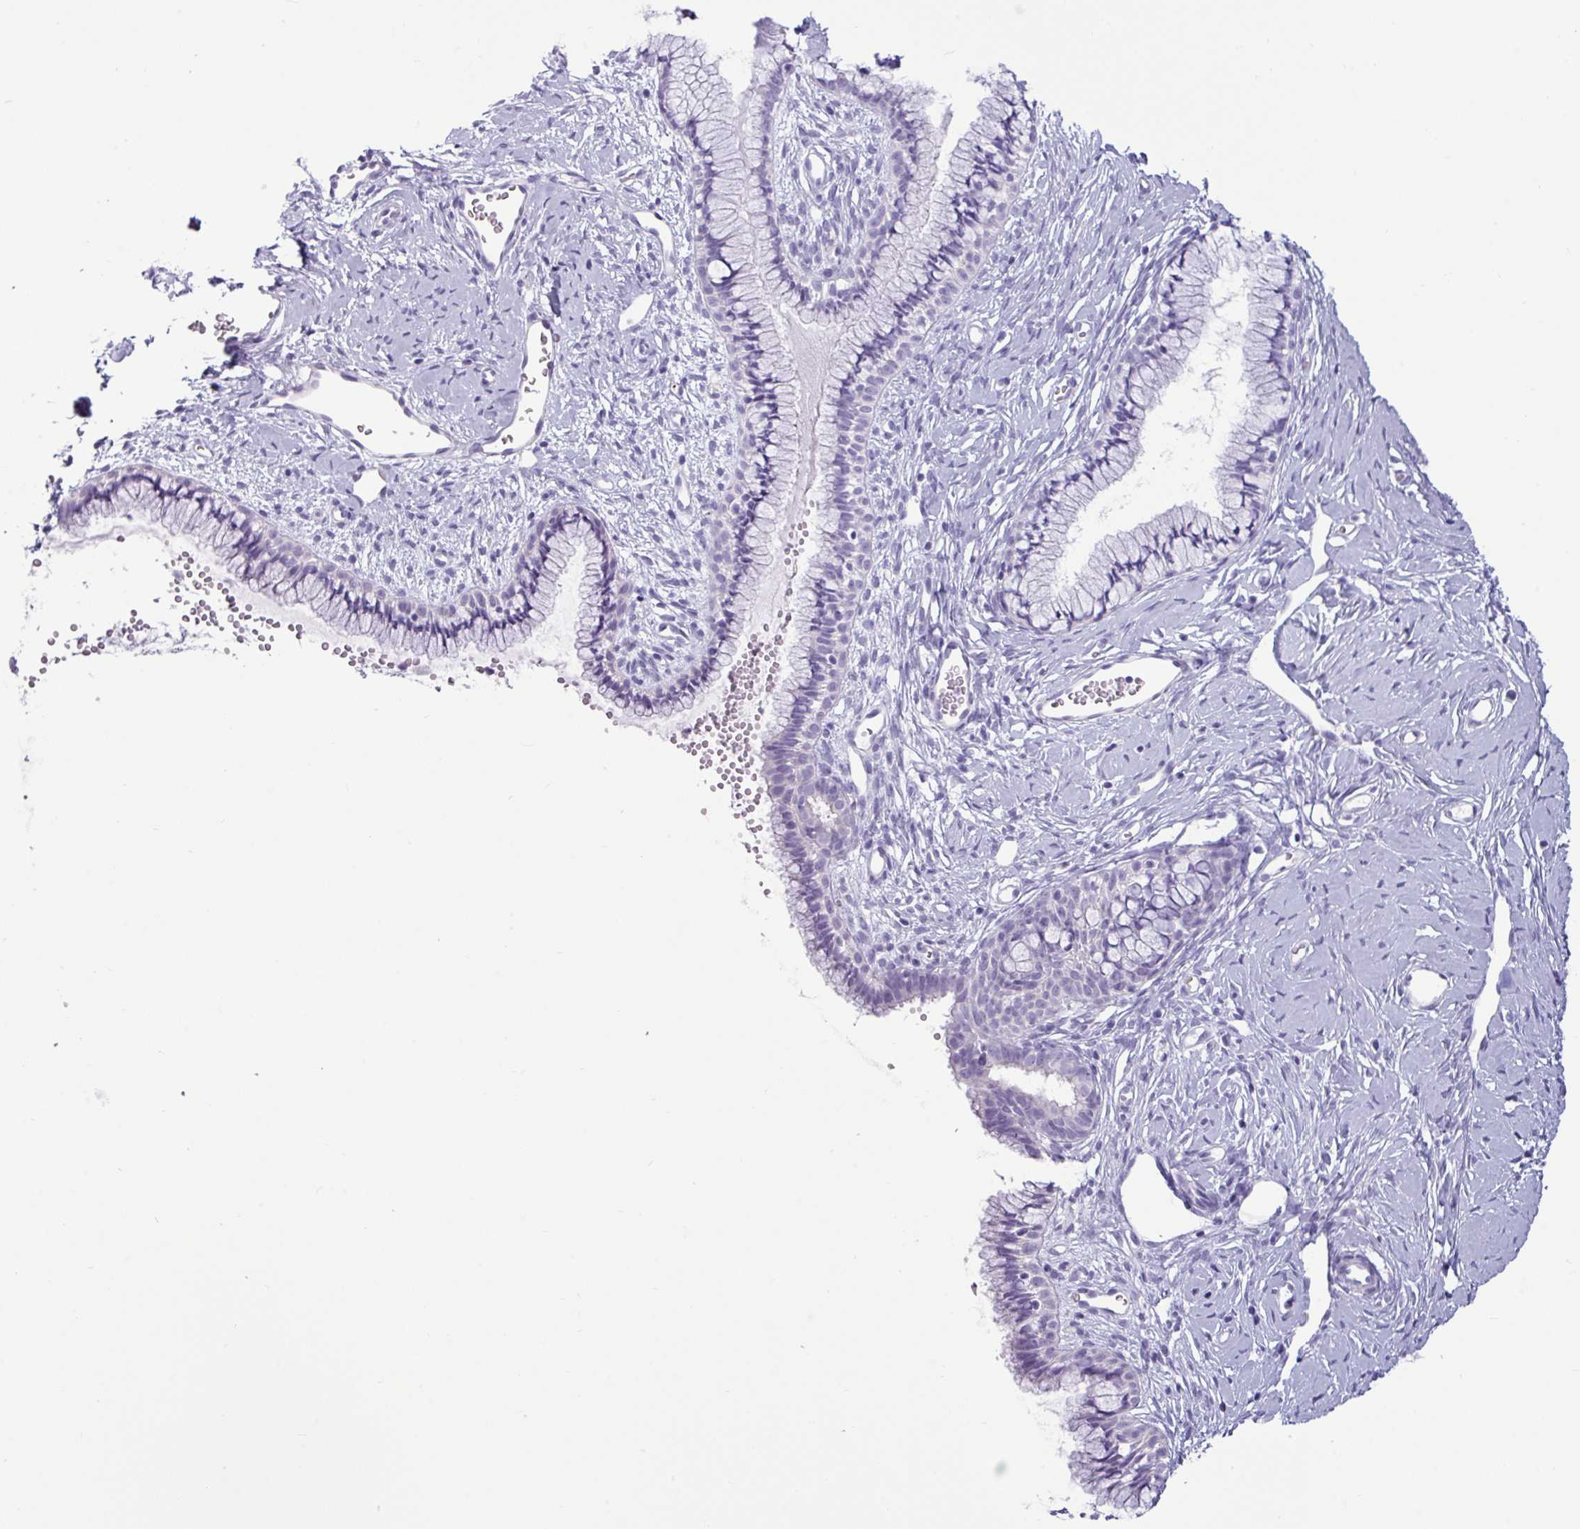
{"staining": {"intensity": "negative", "quantity": "none", "location": "none"}, "tissue": "cervix", "cell_type": "Glandular cells", "image_type": "normal", "snomed": [{"axis": "morphology", "description": "Normal tissue, NOS"}, {"axis": "topography", "description": "Cervix"}], "caption": "Glandular cells are negative for protein expression in benign human cervix. Nuclei are stained in blue.", "gene": "VCX2", "patient": {"sex": "female", "age": 40}}